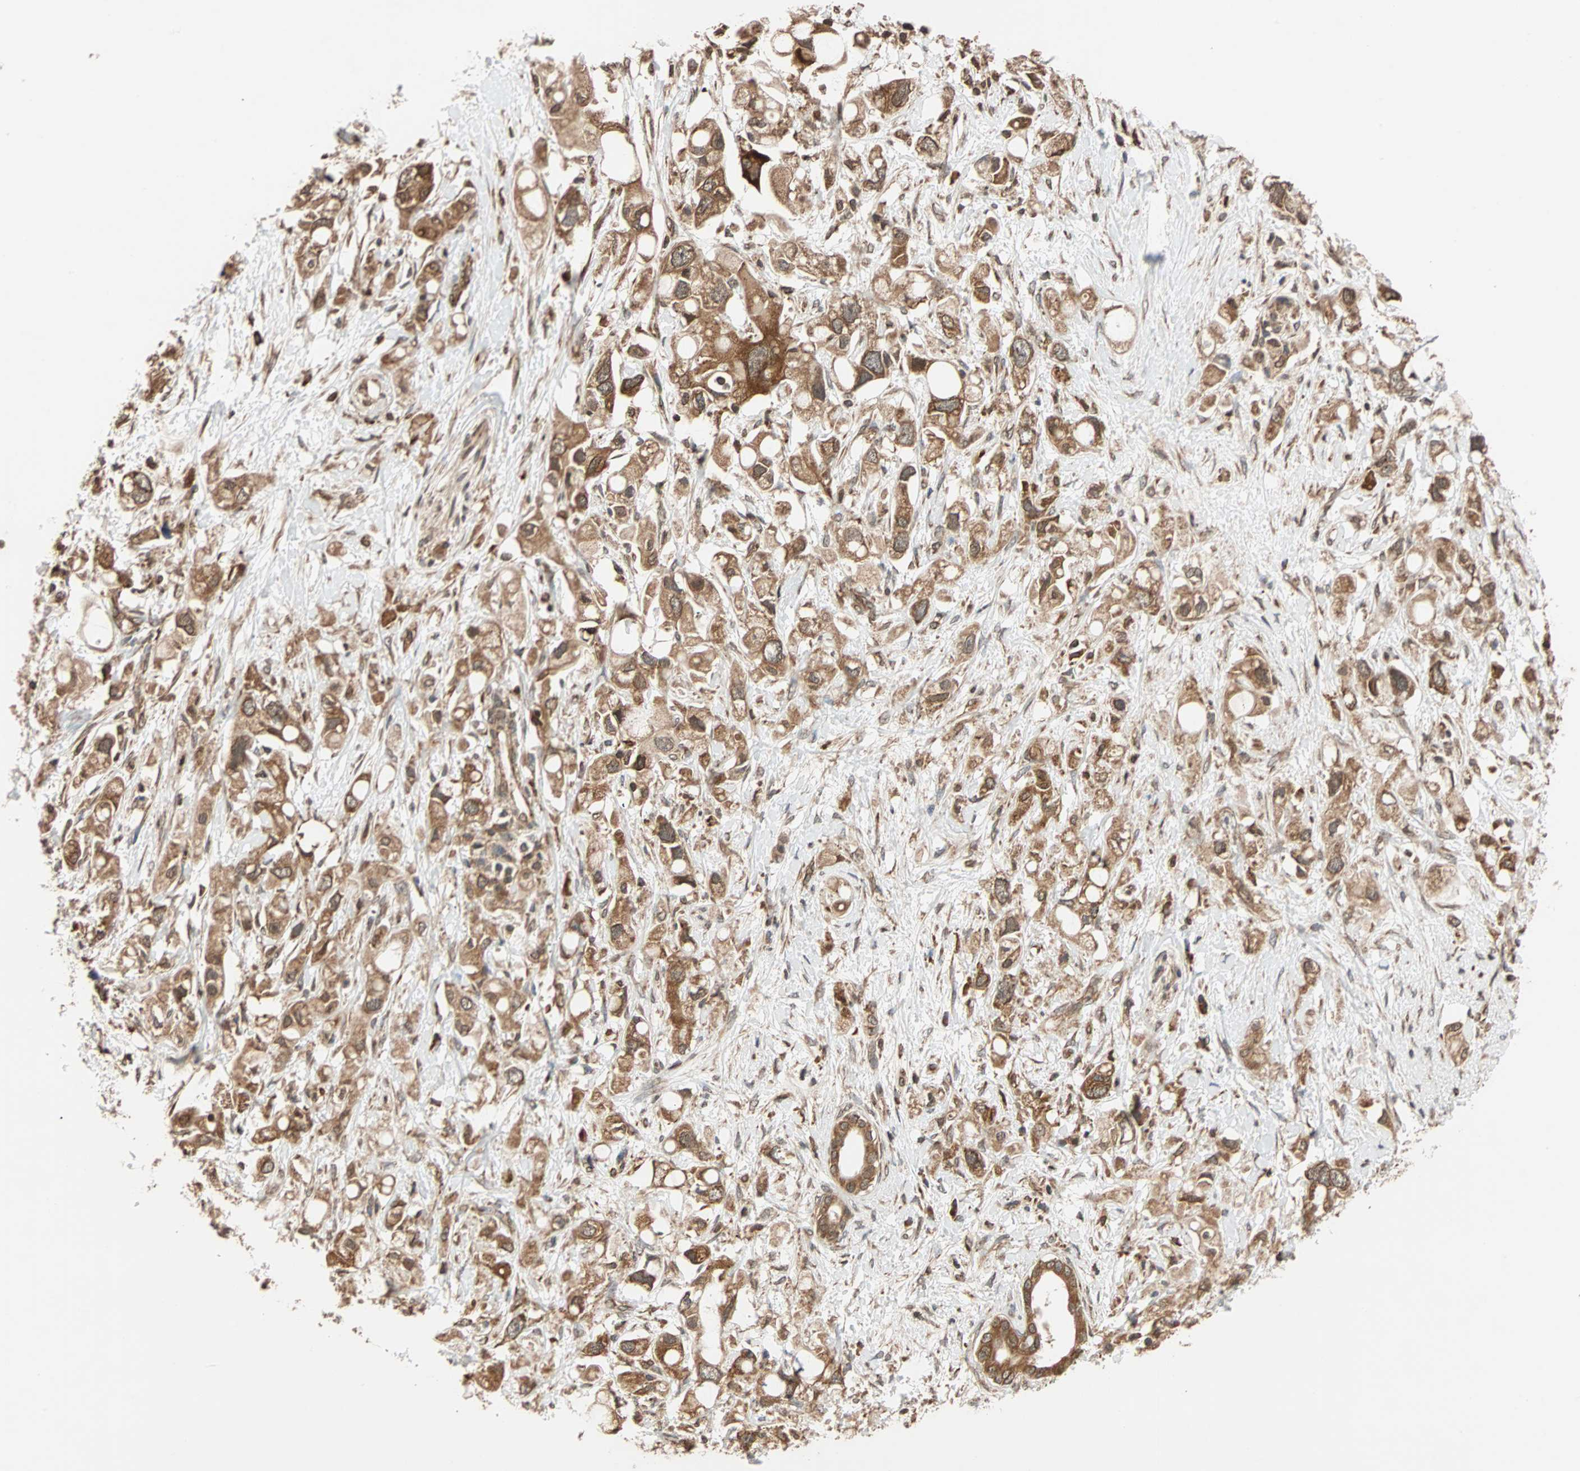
{"staining": {"intensity": "moderate", "quantity": ">75%", "location": "cytoplasmic/membranous"}, "tissue": "pancreatic cancer", "cell_type": "Tumor cells", "image_type": "cancer", "snomed": [{"axis": "morphology", "description": "Adenocarcinoma, NOS"}, {"axis": "topography", "description": "Pancreas"}], "caption": "A medium amount of moderate cytoplasmic/membranous expression is appreciated in about >75% of tumor cells in pancreatic cancer tissue. (IHC, brightfield microscopy, high magnification).", "gene": "AUP1", "patient": {"sex": "female", "age": 56}}